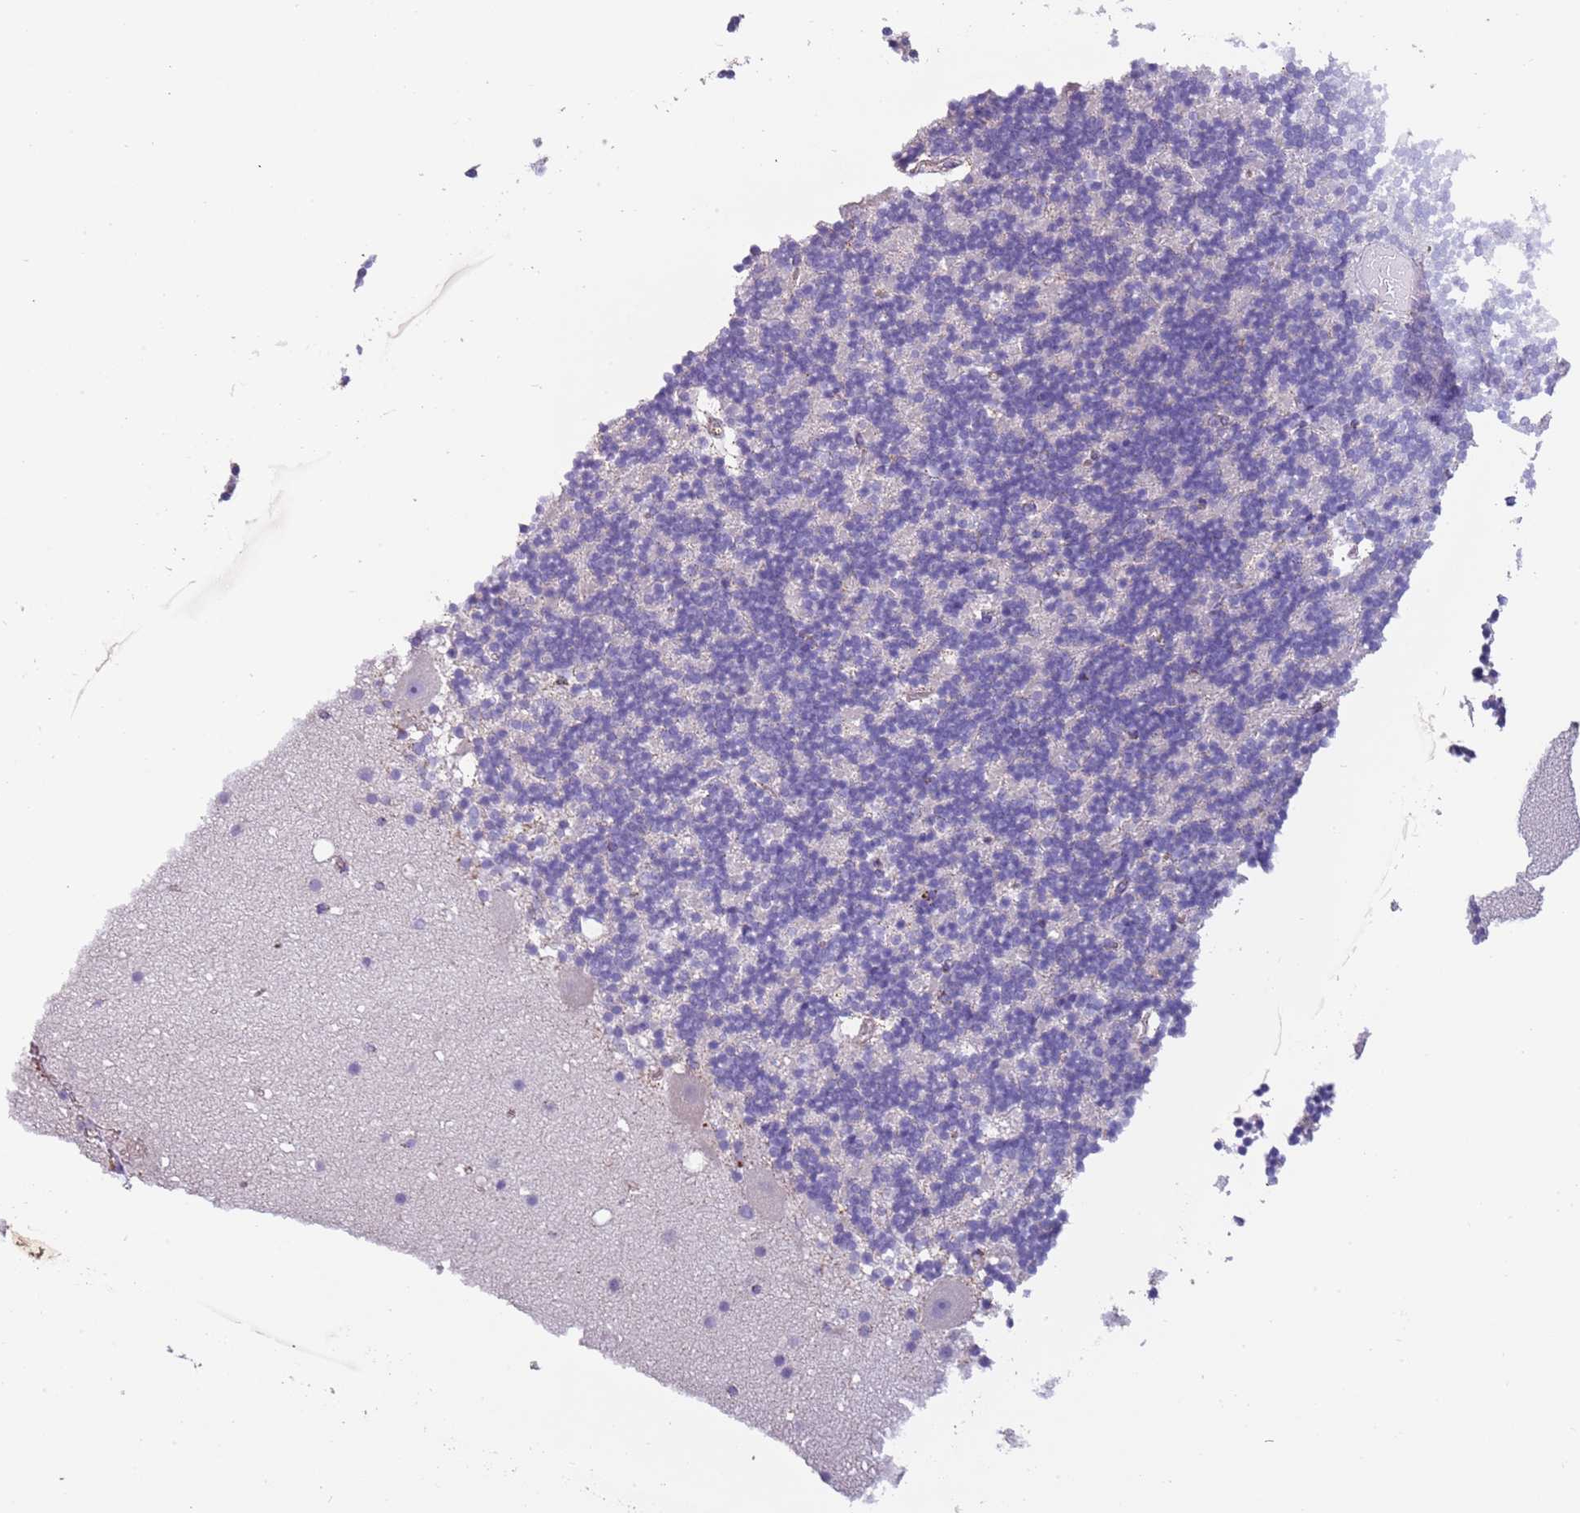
{"staining": {"intensity": "negative", "quantity": "none", "location": "none"}, "tissue": "cerebellum", "cell_type": "Cells in granular layer", "image_type": "normal", "snomed": [{"axis": "morphology", "description": "Normal tissue, NOS"}, {"axis": "topography", "description": "Cerebellum"}], "caption": "Cells in granular layer are negative for brown protein staining in benign cerebellum. (DAB (3,3'-diaminobenzidine) immunohistochemistry (IHC) with hematoxylin counter stain).", "gene": "RNF222", "patient": {"sex": "male", "age": 57}}